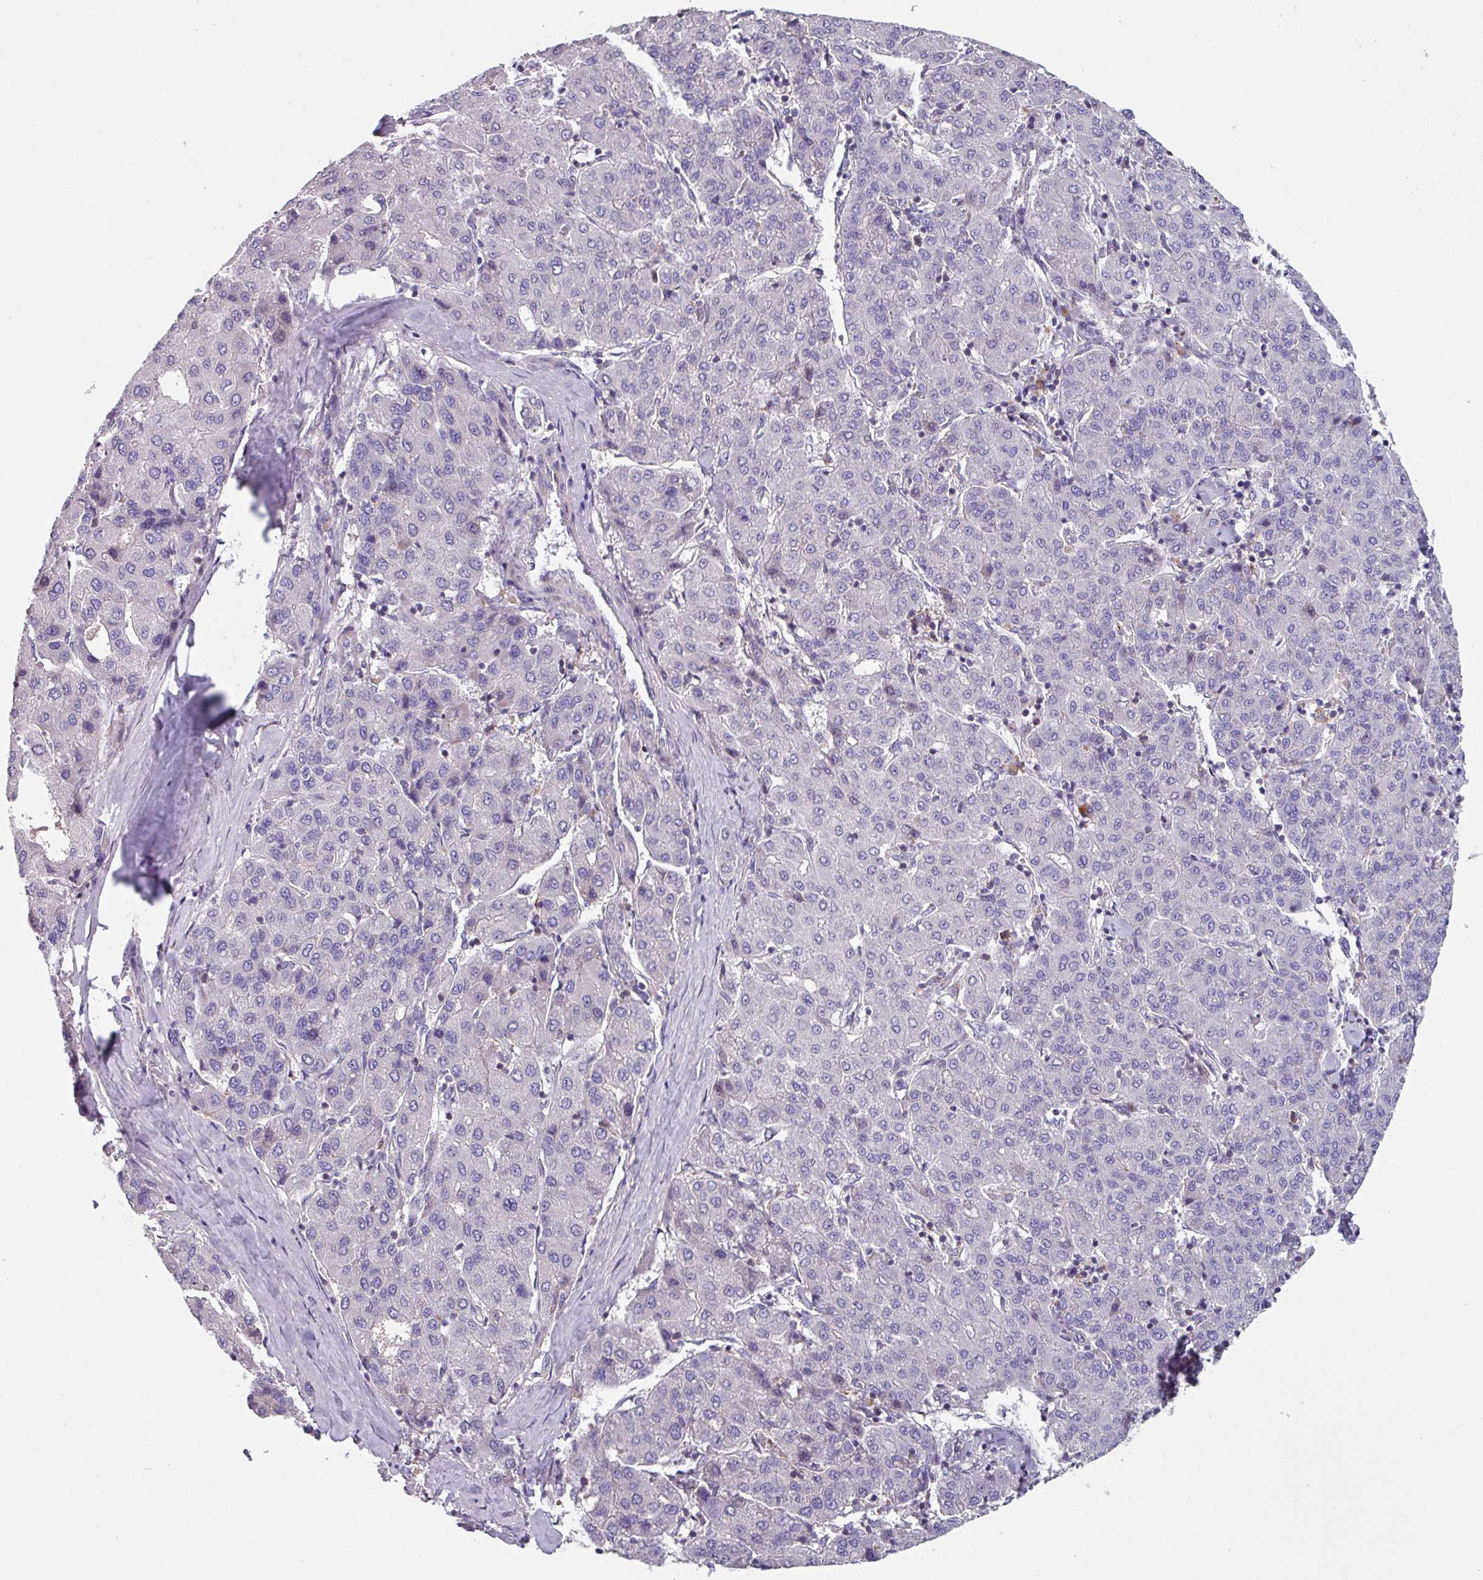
{"staining": {"intensity": "negative", "quantity": "none", "location": "none"}, "tissue": "liver cancer", "cell_type": "Tumor cells", "image_type": "cancer", "snomed": [{"axis": "morphology", "description": "Carcinoma, Hepatocellular, NOS"}, {"axis": "topography", "description": "Liver"}], "caption": "This is an immunohistochemistry photomicrograph of human liver hepatocellular carcinoma. There is no expression in tumor cells.", "gene": "TMEM132A", "patient": {"sex": "male", "age": 65}}